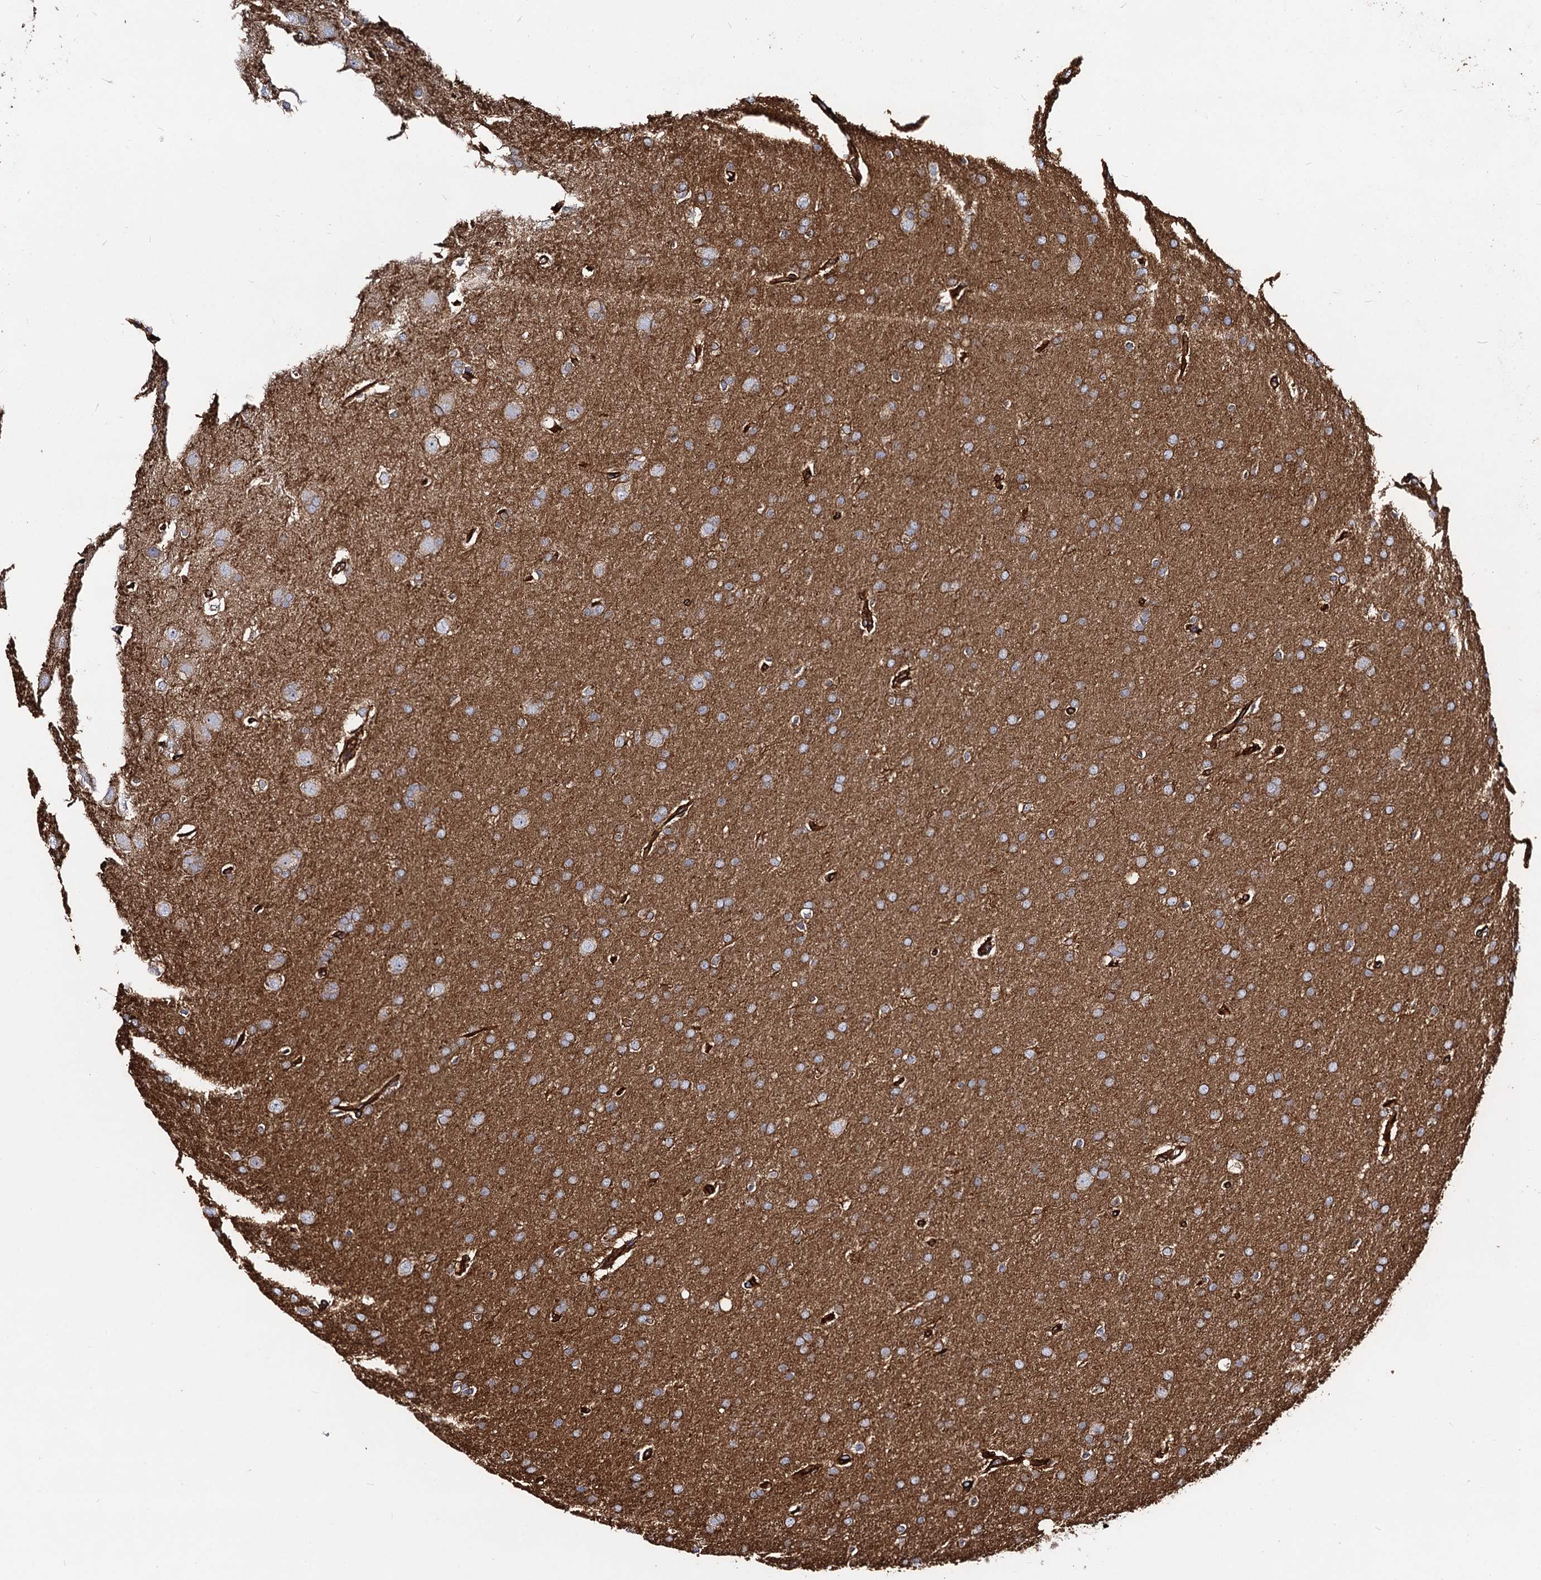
{"staining": {"intensity": "moderate", "quantity": ">75%", "location": "cytoplasmic/membranous"}, "tissue": "glioma", "cell_type": "Tumor cells", "image_type": "cancer", "snomed": [{"axis": "morphology", "description": "Glioma, malignant, Low grade"}, {"axis": "topography", "description": "Brain"}], "caption": "DAB immunohistochemical staining of human glioma exhibits moderate cytoplasmic/membranous protein expression in approximately >75% of tumor cells. (brown staining indicates protein expression, while blue staining denotes nuclei).", "gene": "CIP2A", "patient": {"sex": "female", "age": 32}}